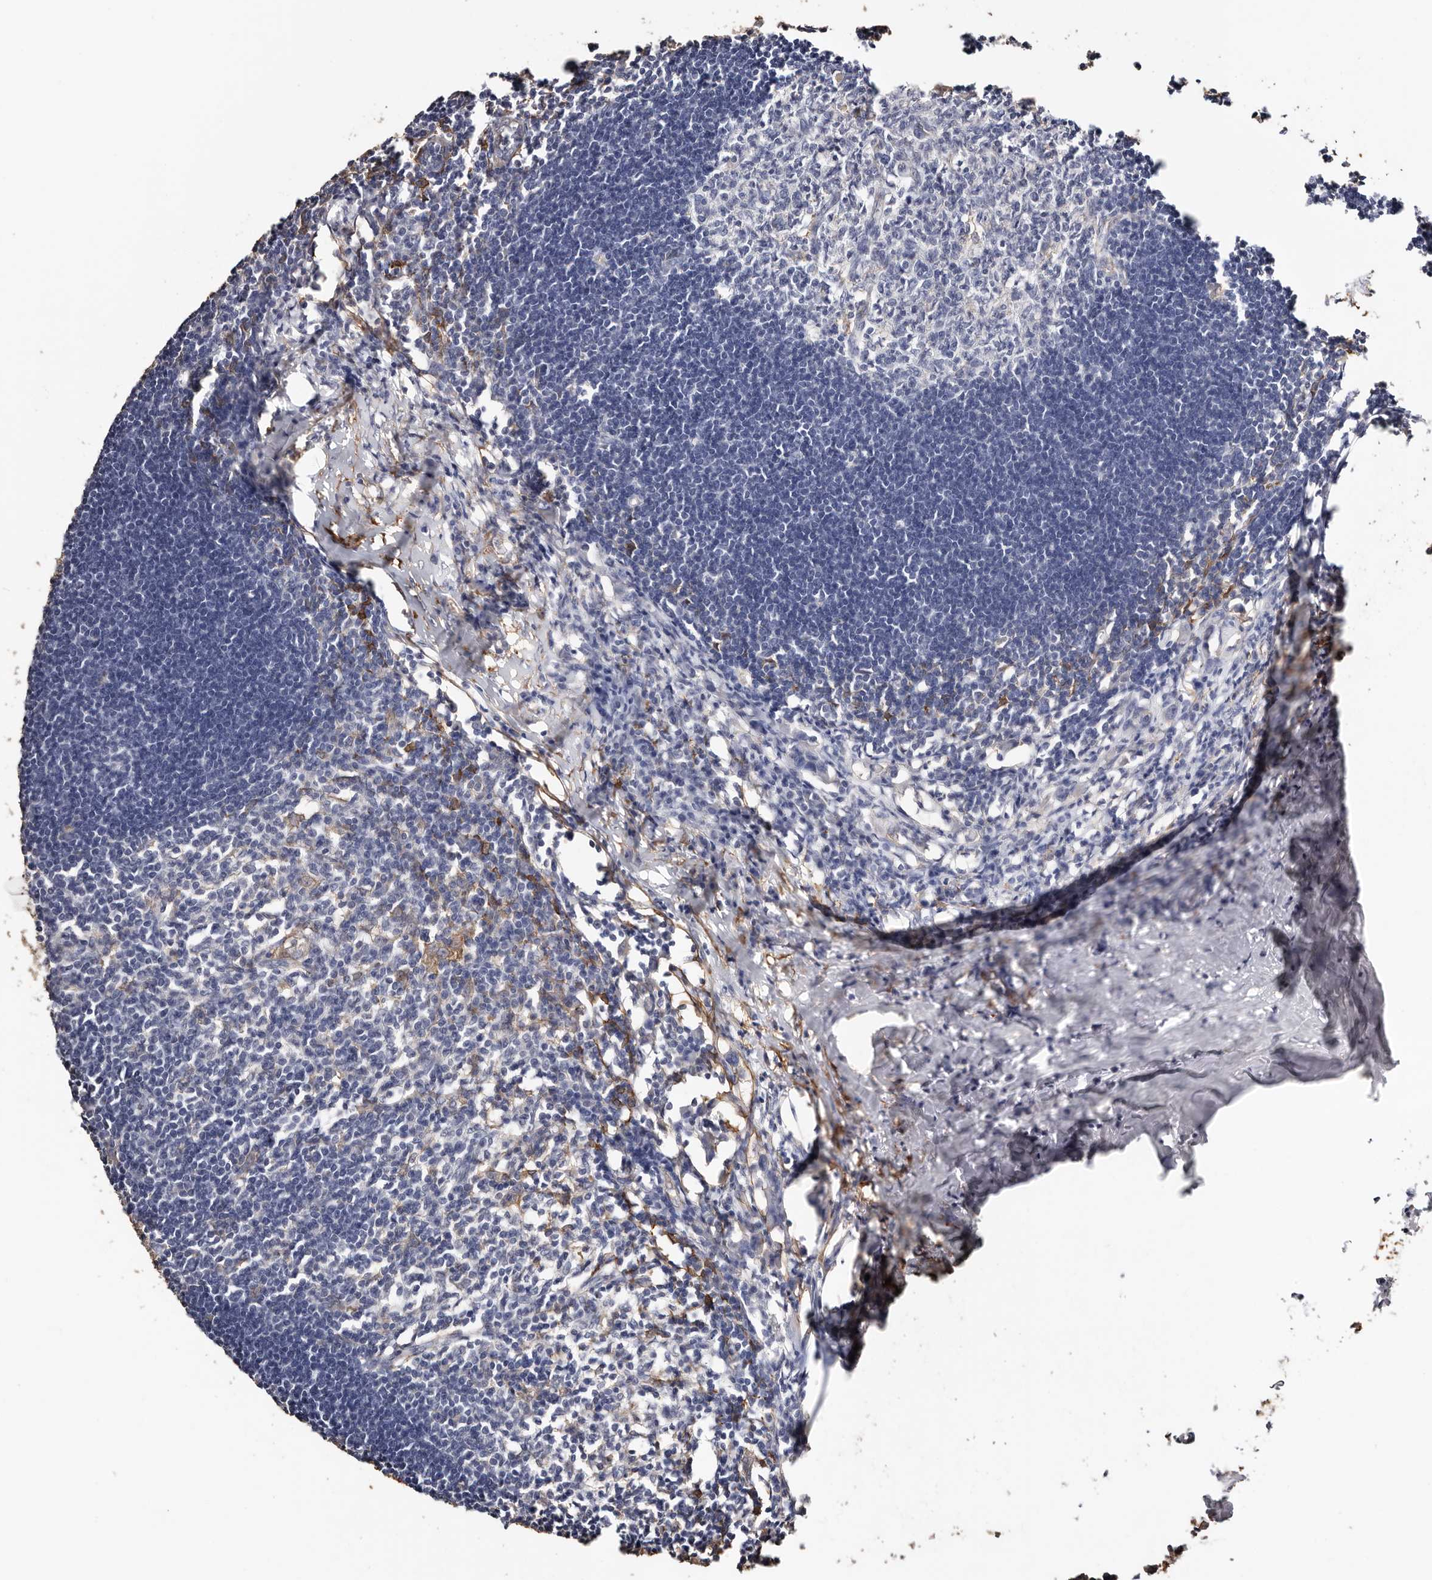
{"staining": {"intensity": "negative", "quantity": "none", "location": "none"}, "tissue": "lymph node", "cell_type": "Germinal center cells", "image_type": "normal", "snomed": [{"axis": "morphology", "description": "Normal tissue, NOS"}, {"axis": "morphology", "description": "Malignant melanoma, Metastatic site"}, {"axis": "topography", "description": "Lymph node"}], "caption": "IHC micrograph of benign lymph node: lymph node stained with DAB exhibits no significant protein positivity in germinal center cells.", "gene": "TGM2", "patient": {"sex": "male", "age": 41}}